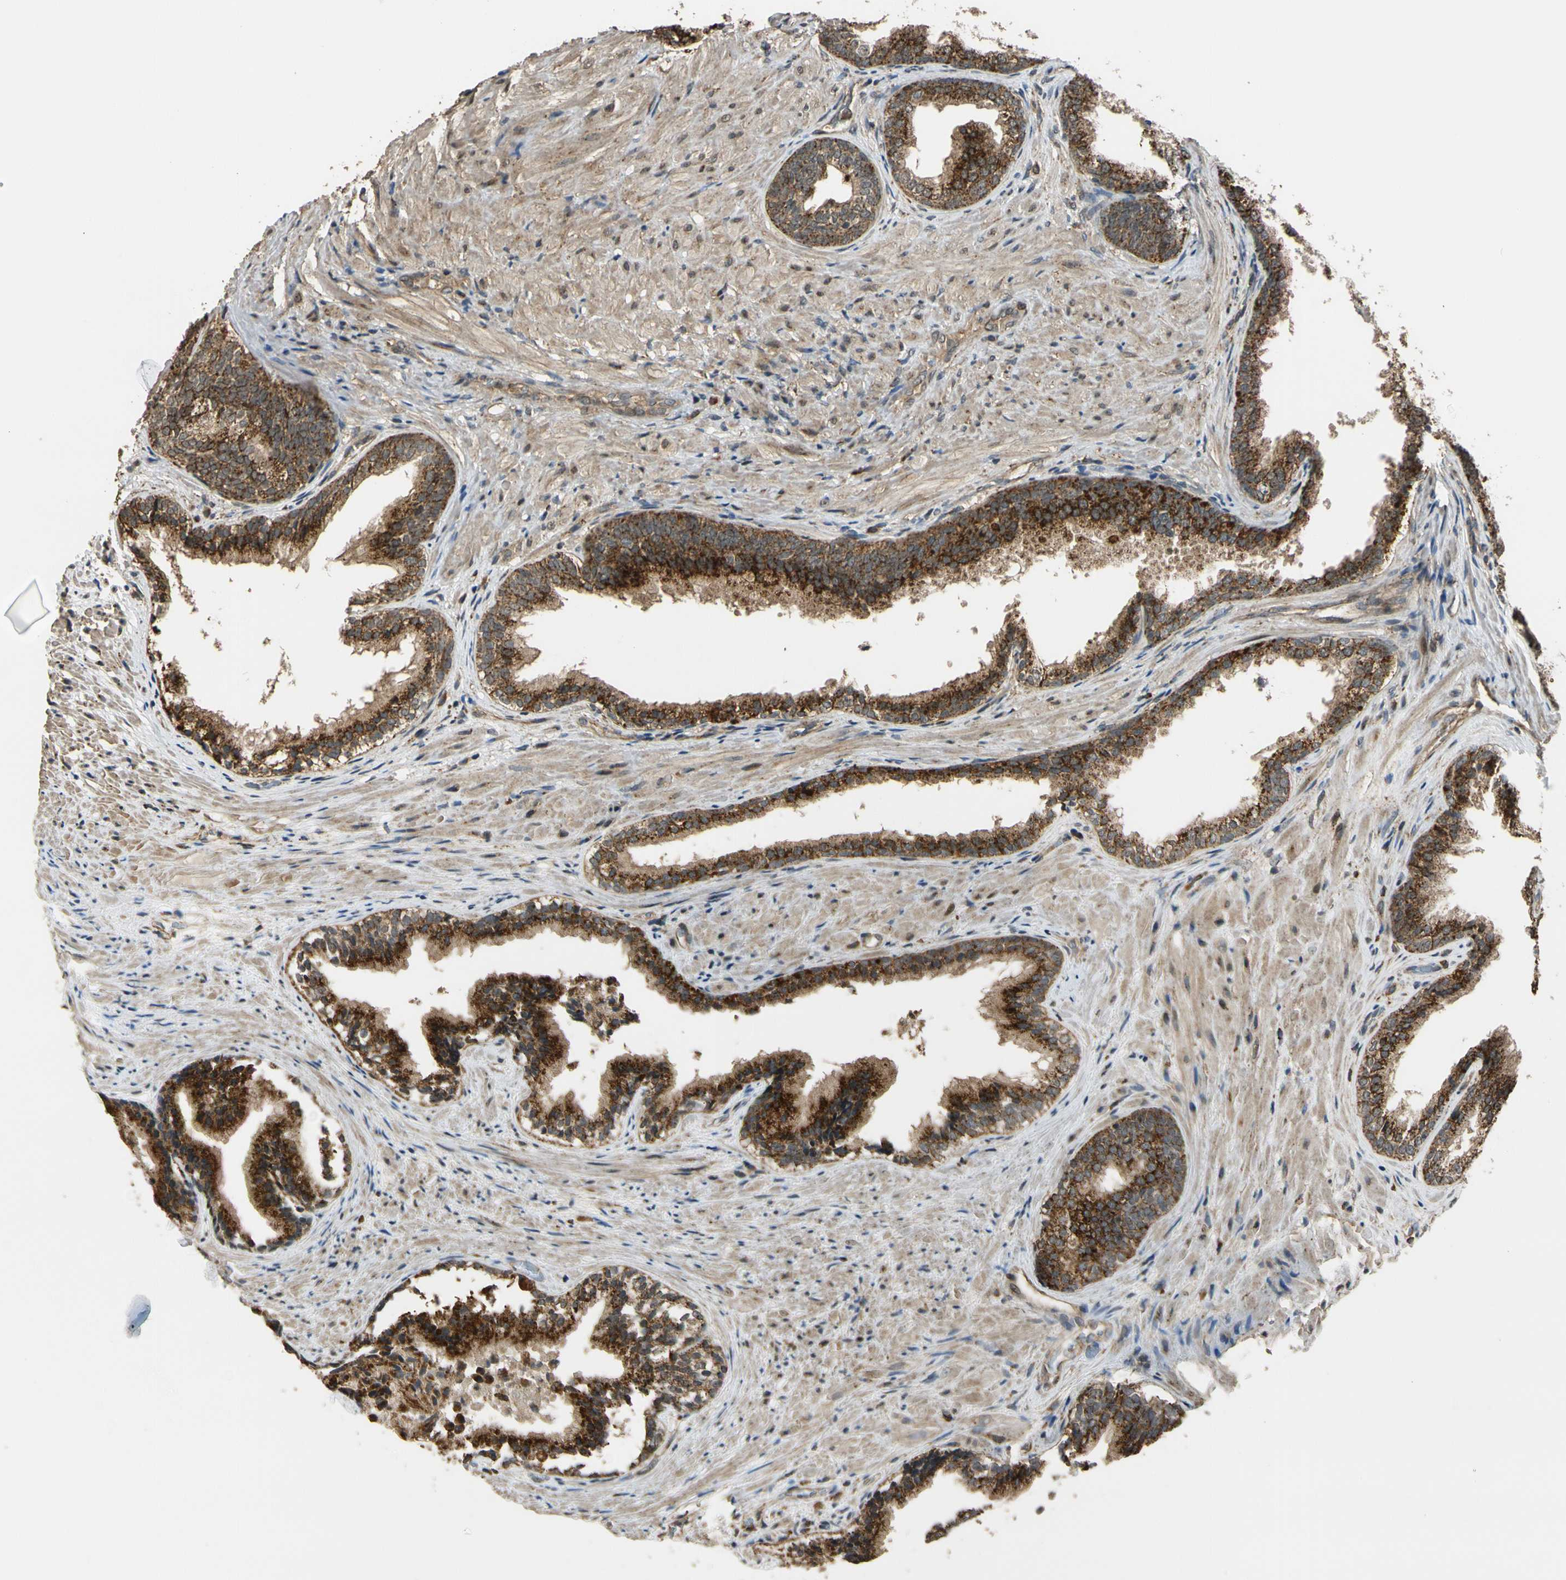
{"staining": {"intensity": "strong", "quantity": ">75%", "location": "cytoplasmic/membranous"}, "tissue": "prostate", "cell_type": "Glandular cells", "image_type": "normal", "snomed": [{"axis": "morphology", "description": "Normal tissue, NOS"}, {"axis": "topography", "description": "Prostate"}], "caption": "The image reveals immunohistochemical staining of unremarkable prostate. There is strong cytoplasmic/membranous staining is identified in approximately >75% of glandular cells. (Stains: DAB (3,3'-diaminobenzidine) in brown, nuclei in blue, Microscopy: brightfield microscopy at high magnification).", "gene": "LAMTOR1", "patient": {"sex": "male", "age": 76}}